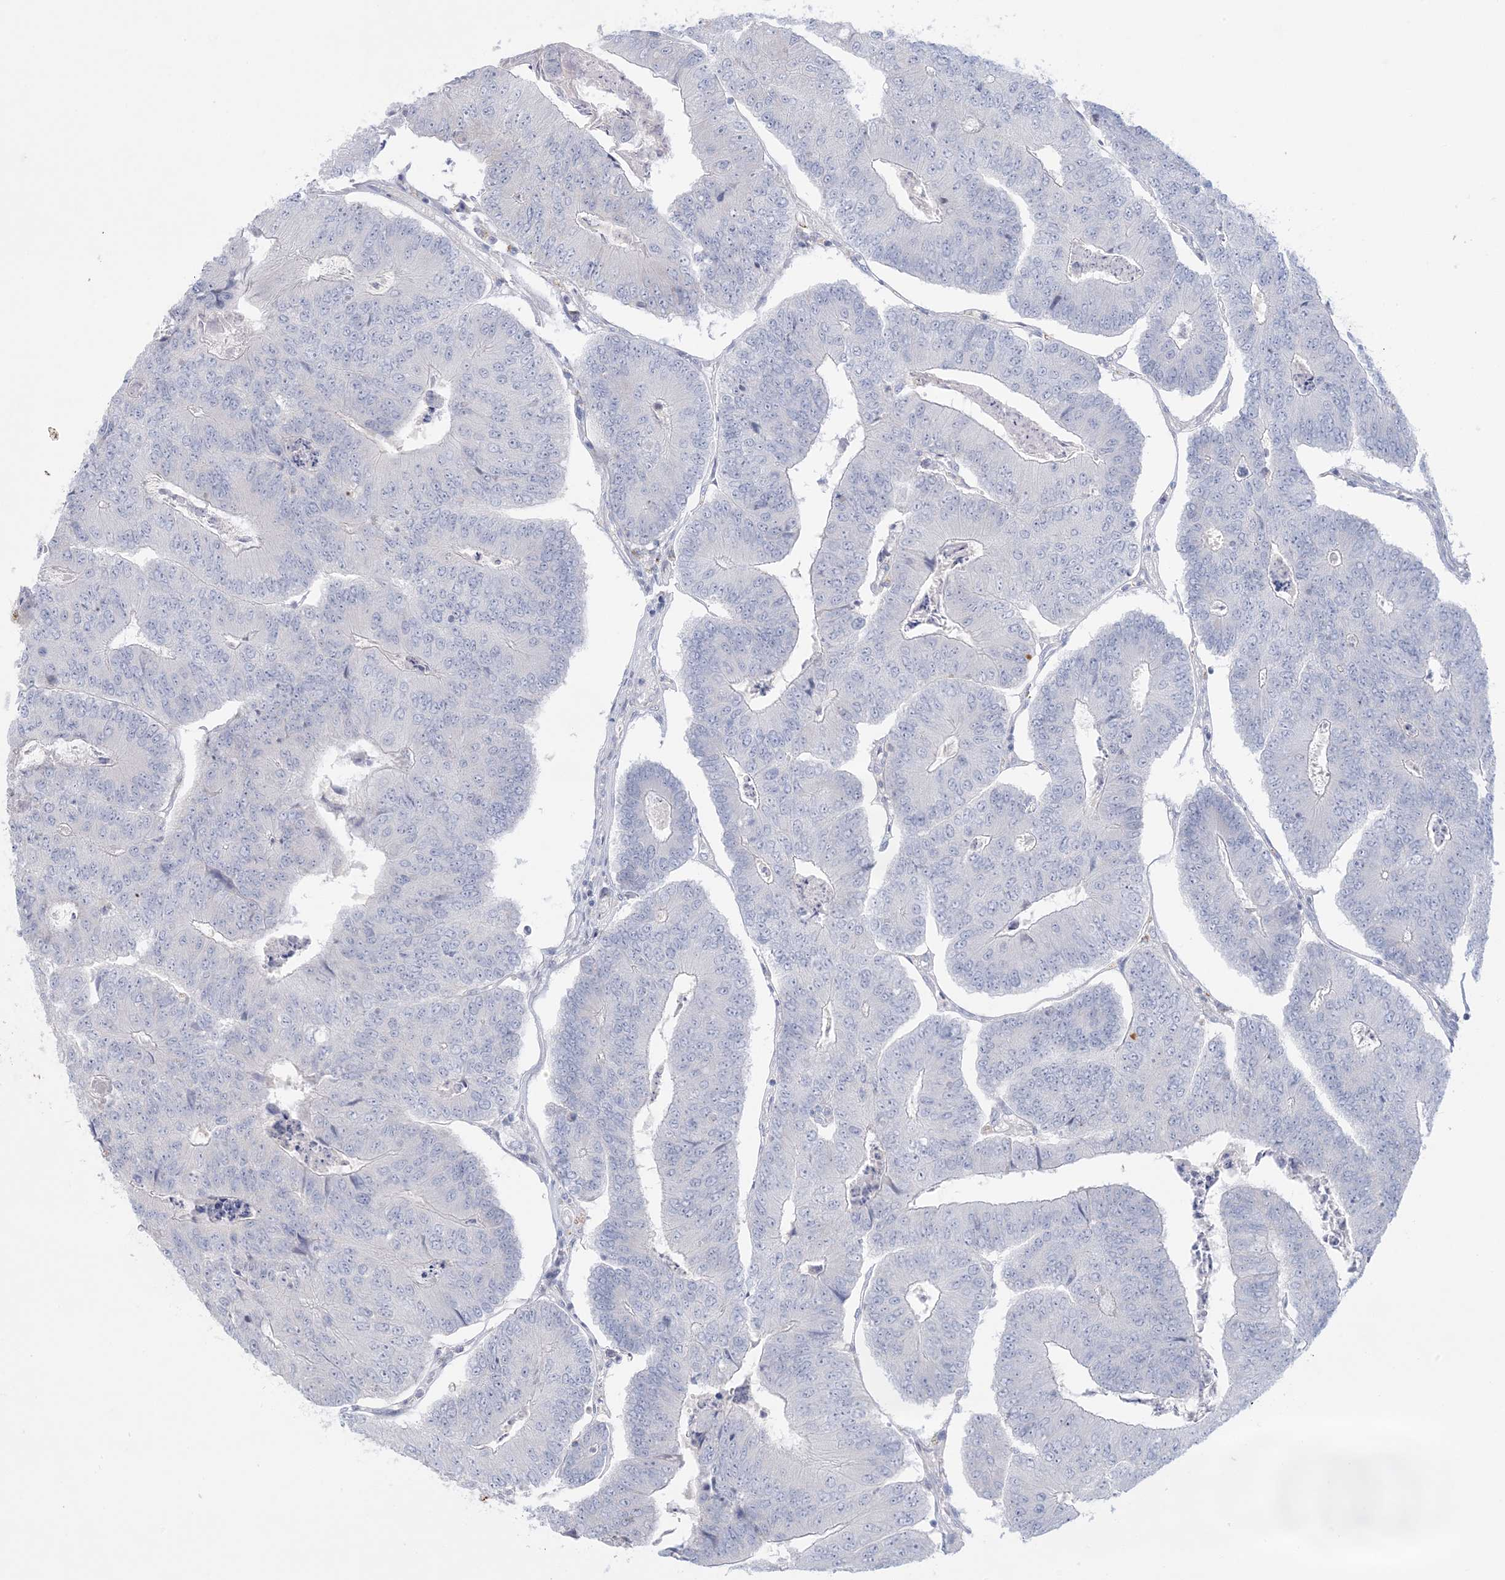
{"staining": {"intensity": "negative", "quantity": "none", "location": "none"}, "tissue": "colorectal cancer", "cell_type": "Tumor cells", "image_type": "cancer", "snomed": [{"axis": "morphology", "description": "Adenocarcinoma, NOS"}, {"axis": "topography", "description": "Colon"}], "caption": "Protein analysis of colorectal adenocarcinoma displays no significant positivity in tumor cells. (DAB immunohistochemistry (IHC) visualized using brightfield microscopy, high magnification).", "gene": "KCTD6", "patient": {"sex": "female", "age": 67}}